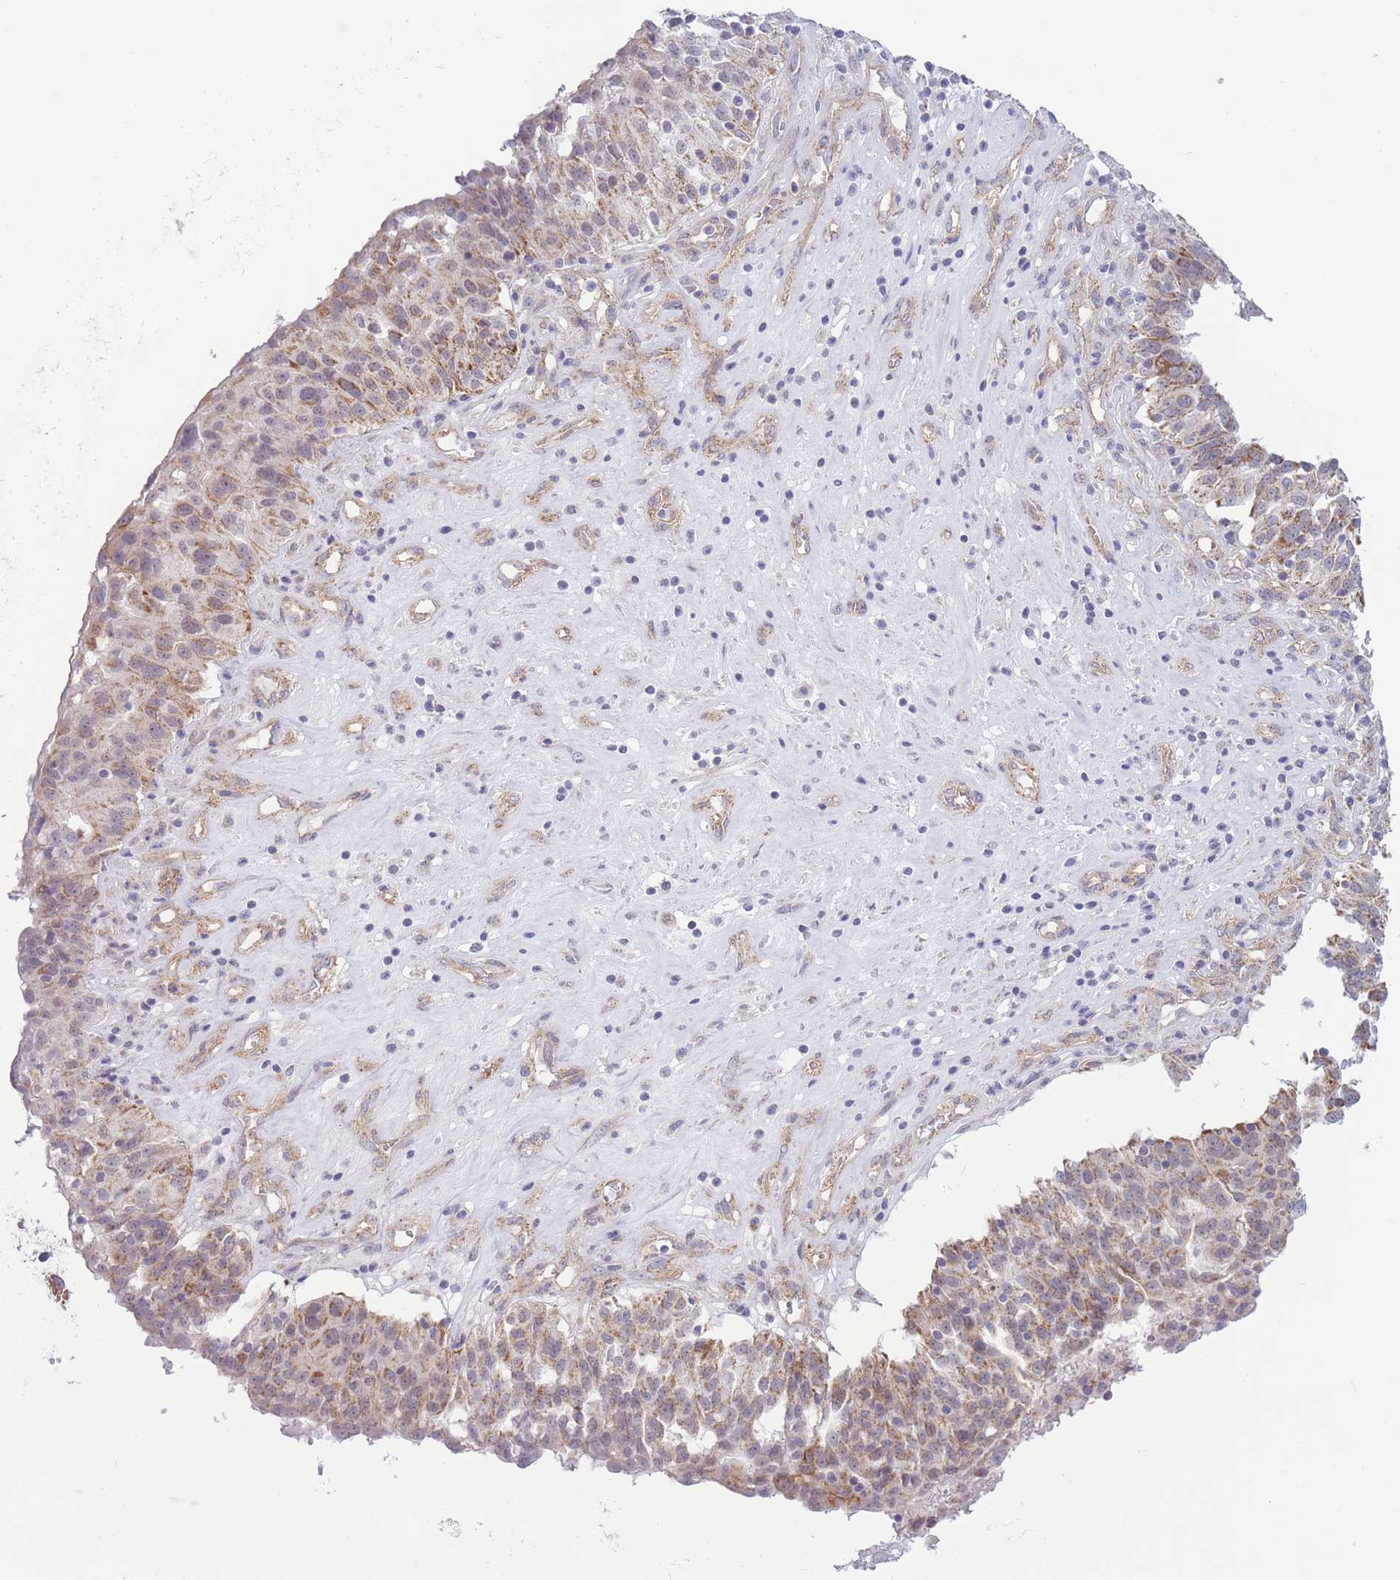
{"staining": {"intensity": "moderate", "quantity": "25%-75%", "location": "cytoplasmic/membranous"}, "tissue": "ovarian cancer", "cell_type": "Tumor cells", "image_type": "cancer", "snomed": [{"axis": "morphology", "description": "Cystadenocarcinoma, serous, NOS"}, {"axis": "topography", "description": "Ovary"}], "caption": "Brown immunohistochemical staining in human ovarian cancer (serous cystadenocarcinoma) demonstrates moderate cytoplasmic/membranous positivity in approximately 25%-75% of tumor cells.", "gene": "MRPS31", "patient": {"sex": "female", "age": 59}}